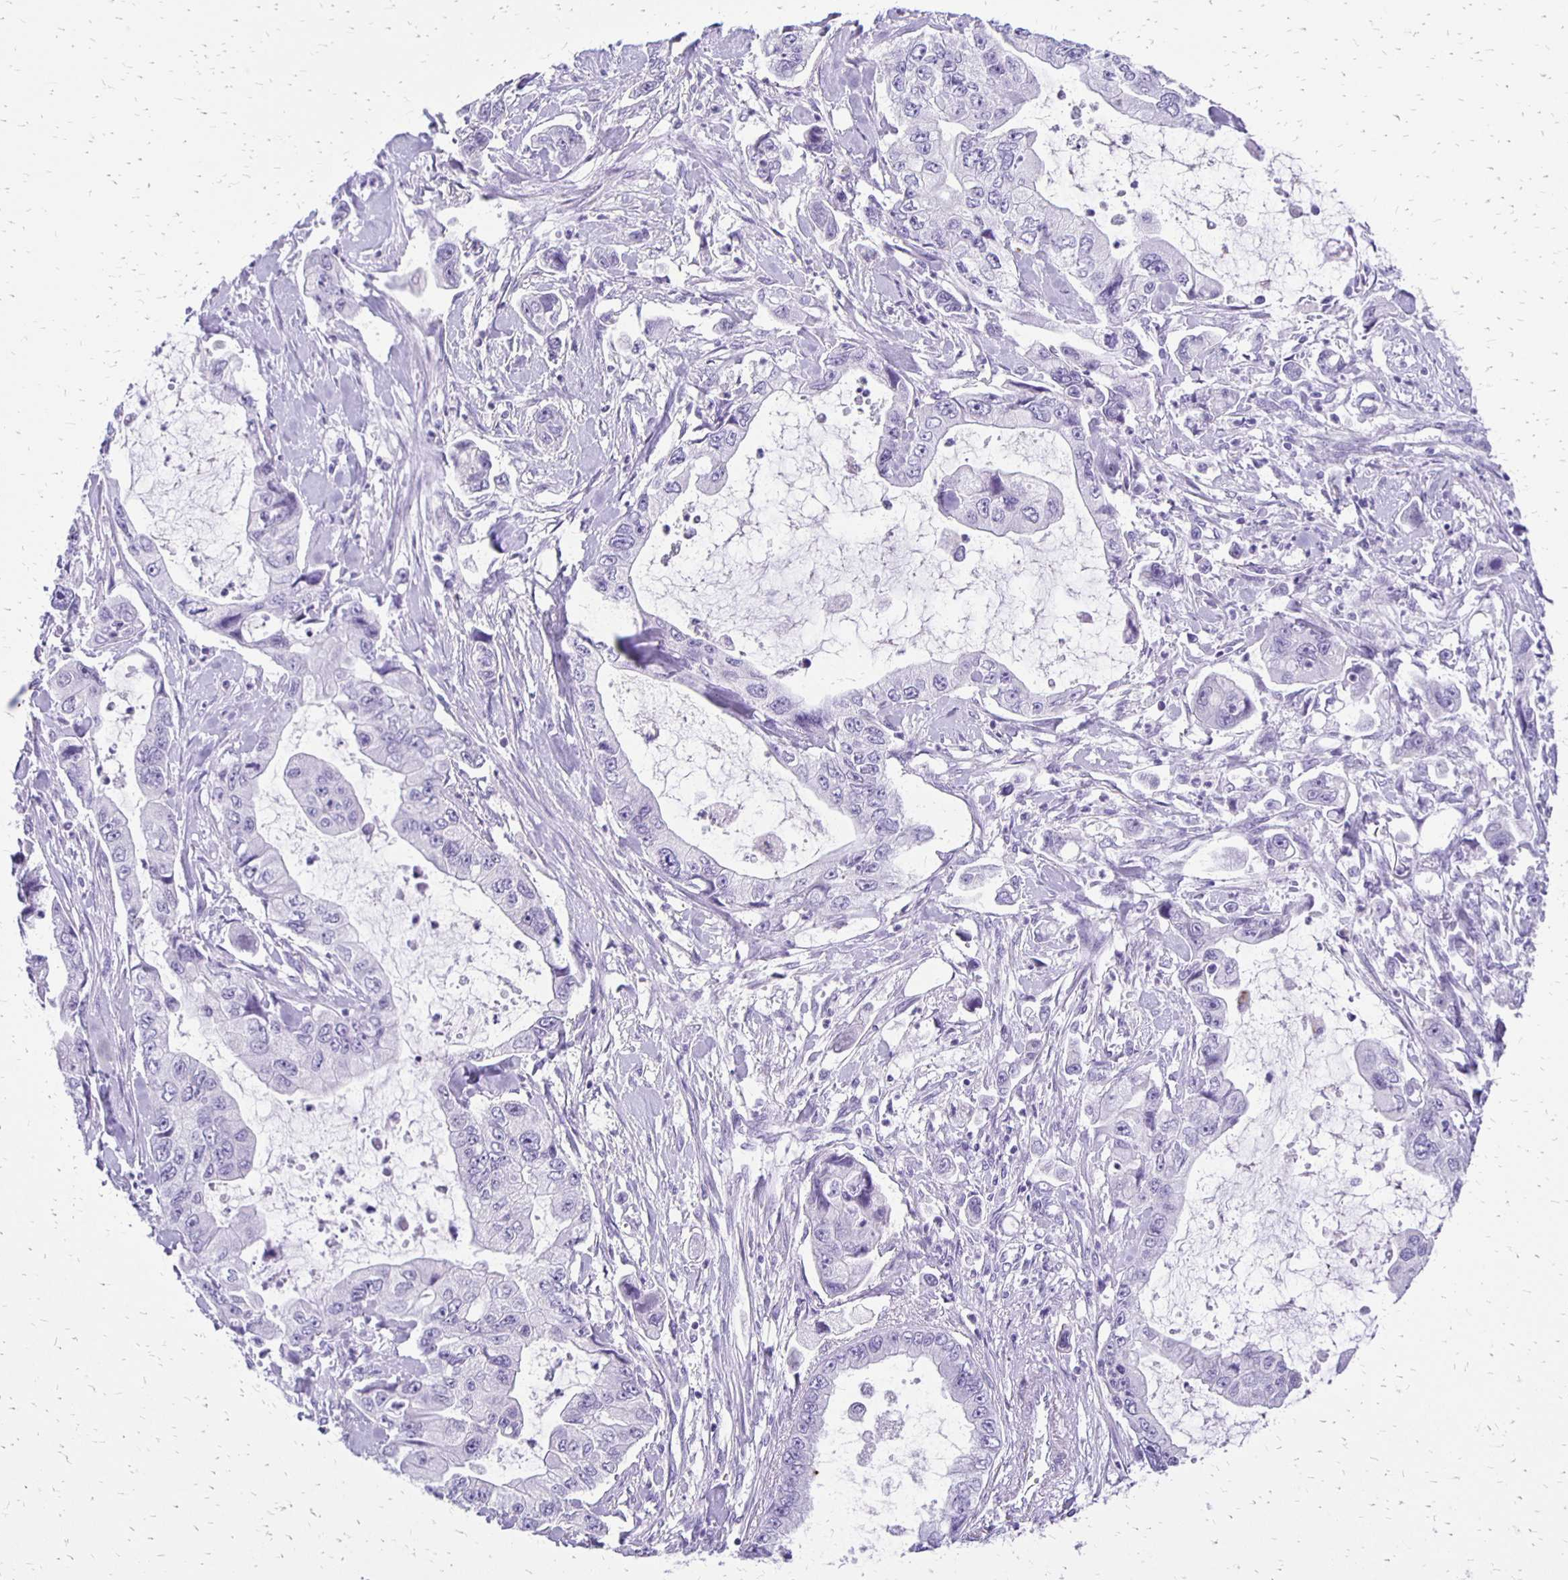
{"staining": {"intensity": "negative", "quantity": "none", "location": "none"}, "tissue": "stomach cancer", "cell_type": "Tumor cells", "image_type": "cancer", "snomed": [{"axis": "morphology", "description": "Adenocarcinoma, NOS"}, {"axis": "topography", "description": "Pancreas"}, {"axis": "topography", "description": "Stomach, upper"}, {"axis": "topography", "description": "Stomach"}], "caption": "A micrograph of adenocarcinoma (stomach) stained for a protein reveals no brown staining in tumor cells. (Brightfield microscopy of DAB immunohistochemistry (IHC) at high magnification).", "gene": "ANKRD45", "patient": {"sex": "male", "age": 77}}